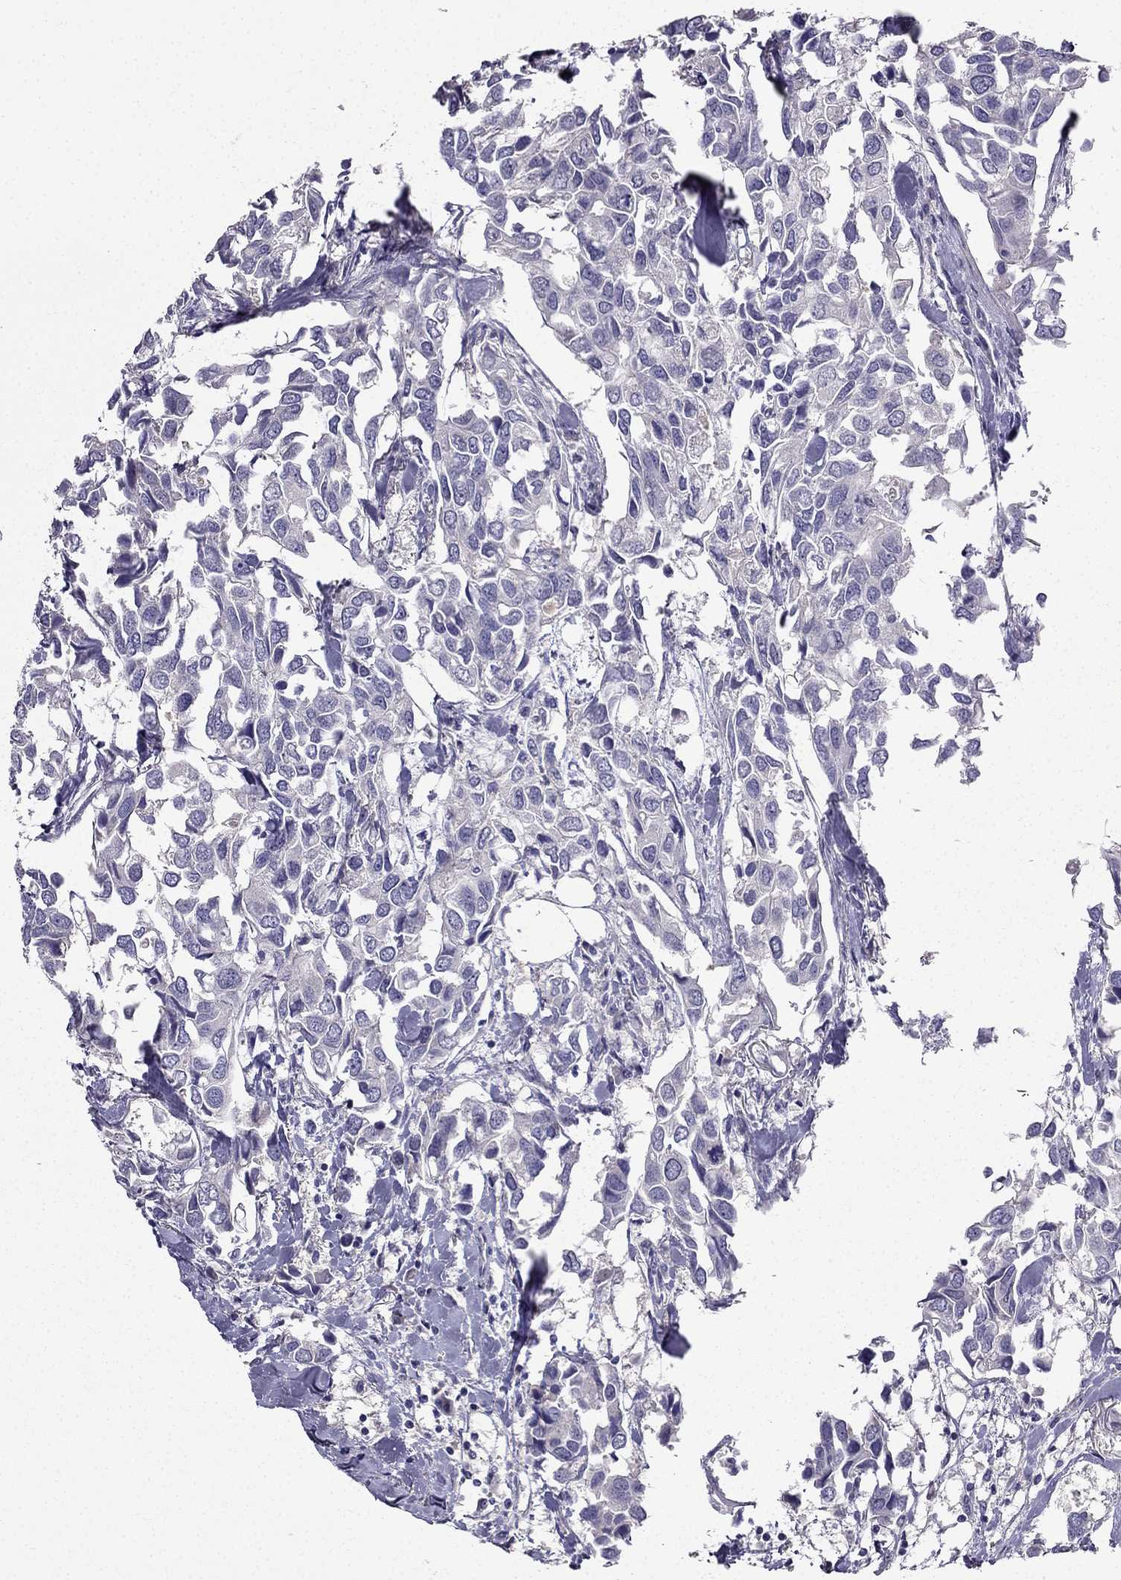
{"staining": {"intensity": "negative", "quantity": "none", "location": "none"}, "tissue": "breast cancer", "cell_type": "Tumor cells", "image_type": "cancer", "snomed": [{"axis": "morphology", "description": "Duct carcinoma"}, {"axis": "topography", "description": "Breast"}], "caption": "Tumor cells show no significant protein positivity in intraductal carcinoma (breast).", "gene": "AS3MT", "patient": {"sex": "female", "age": 83}}